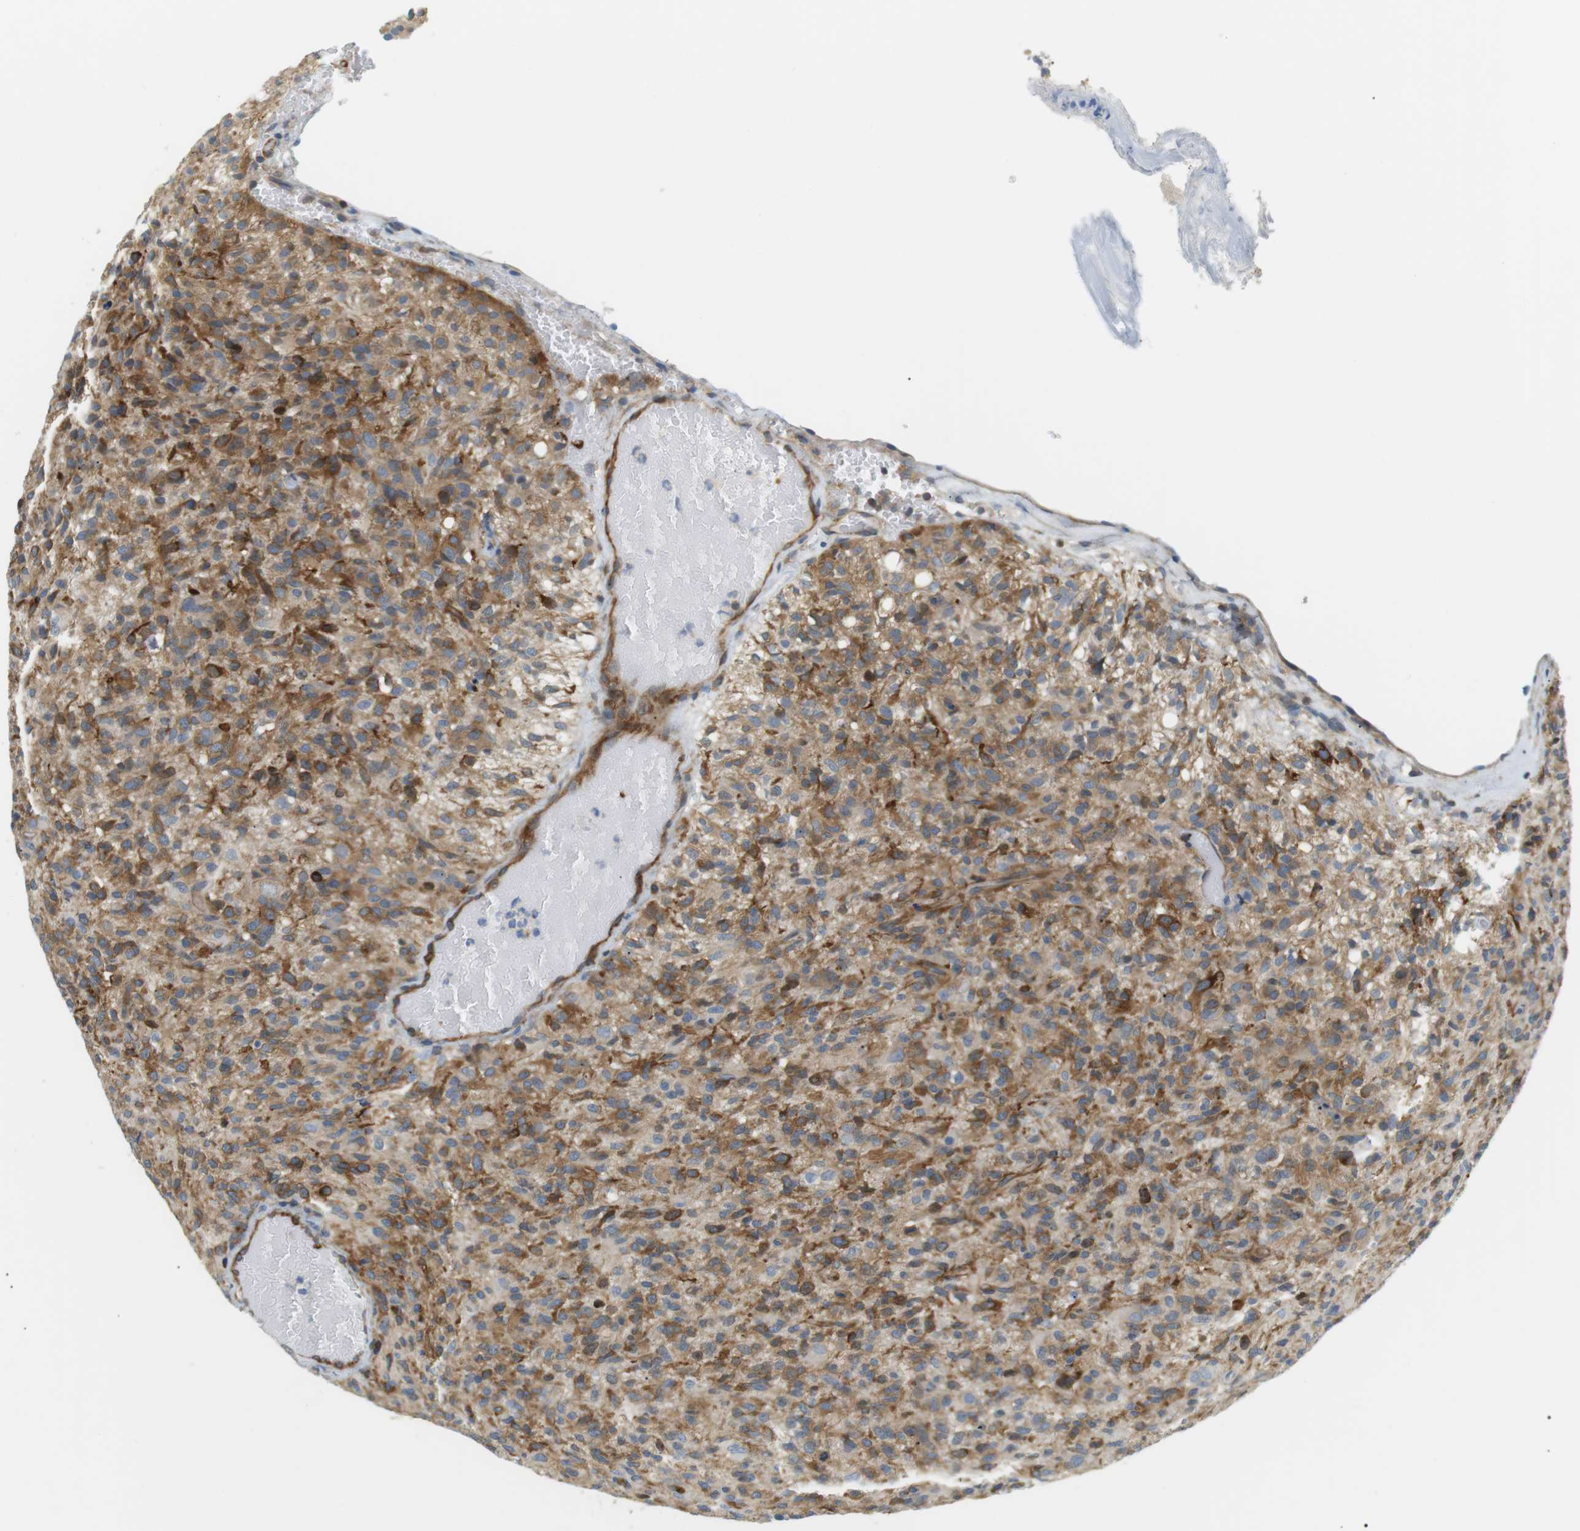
{"staining": {"intensity": "moderate", "quantity": ">75%", "location": "cytoplasmic/membranous"}, "tissue": "glioma", "cell_type": "Tumor cells", "image_type": "cancer", "snomed": [{"axis": "morphology", "description": "Glioma, malignant, High grade"}, {"axis": "topography", "description": "Brain"}], "caption": "The micrograph exhibits staining of glioma, revealing moderate cytoplasmic/membranous protein expression (brown color) within tumor cells.", "gene": "TMEM200A", "patient": {"sex": "male", "age": 71}}